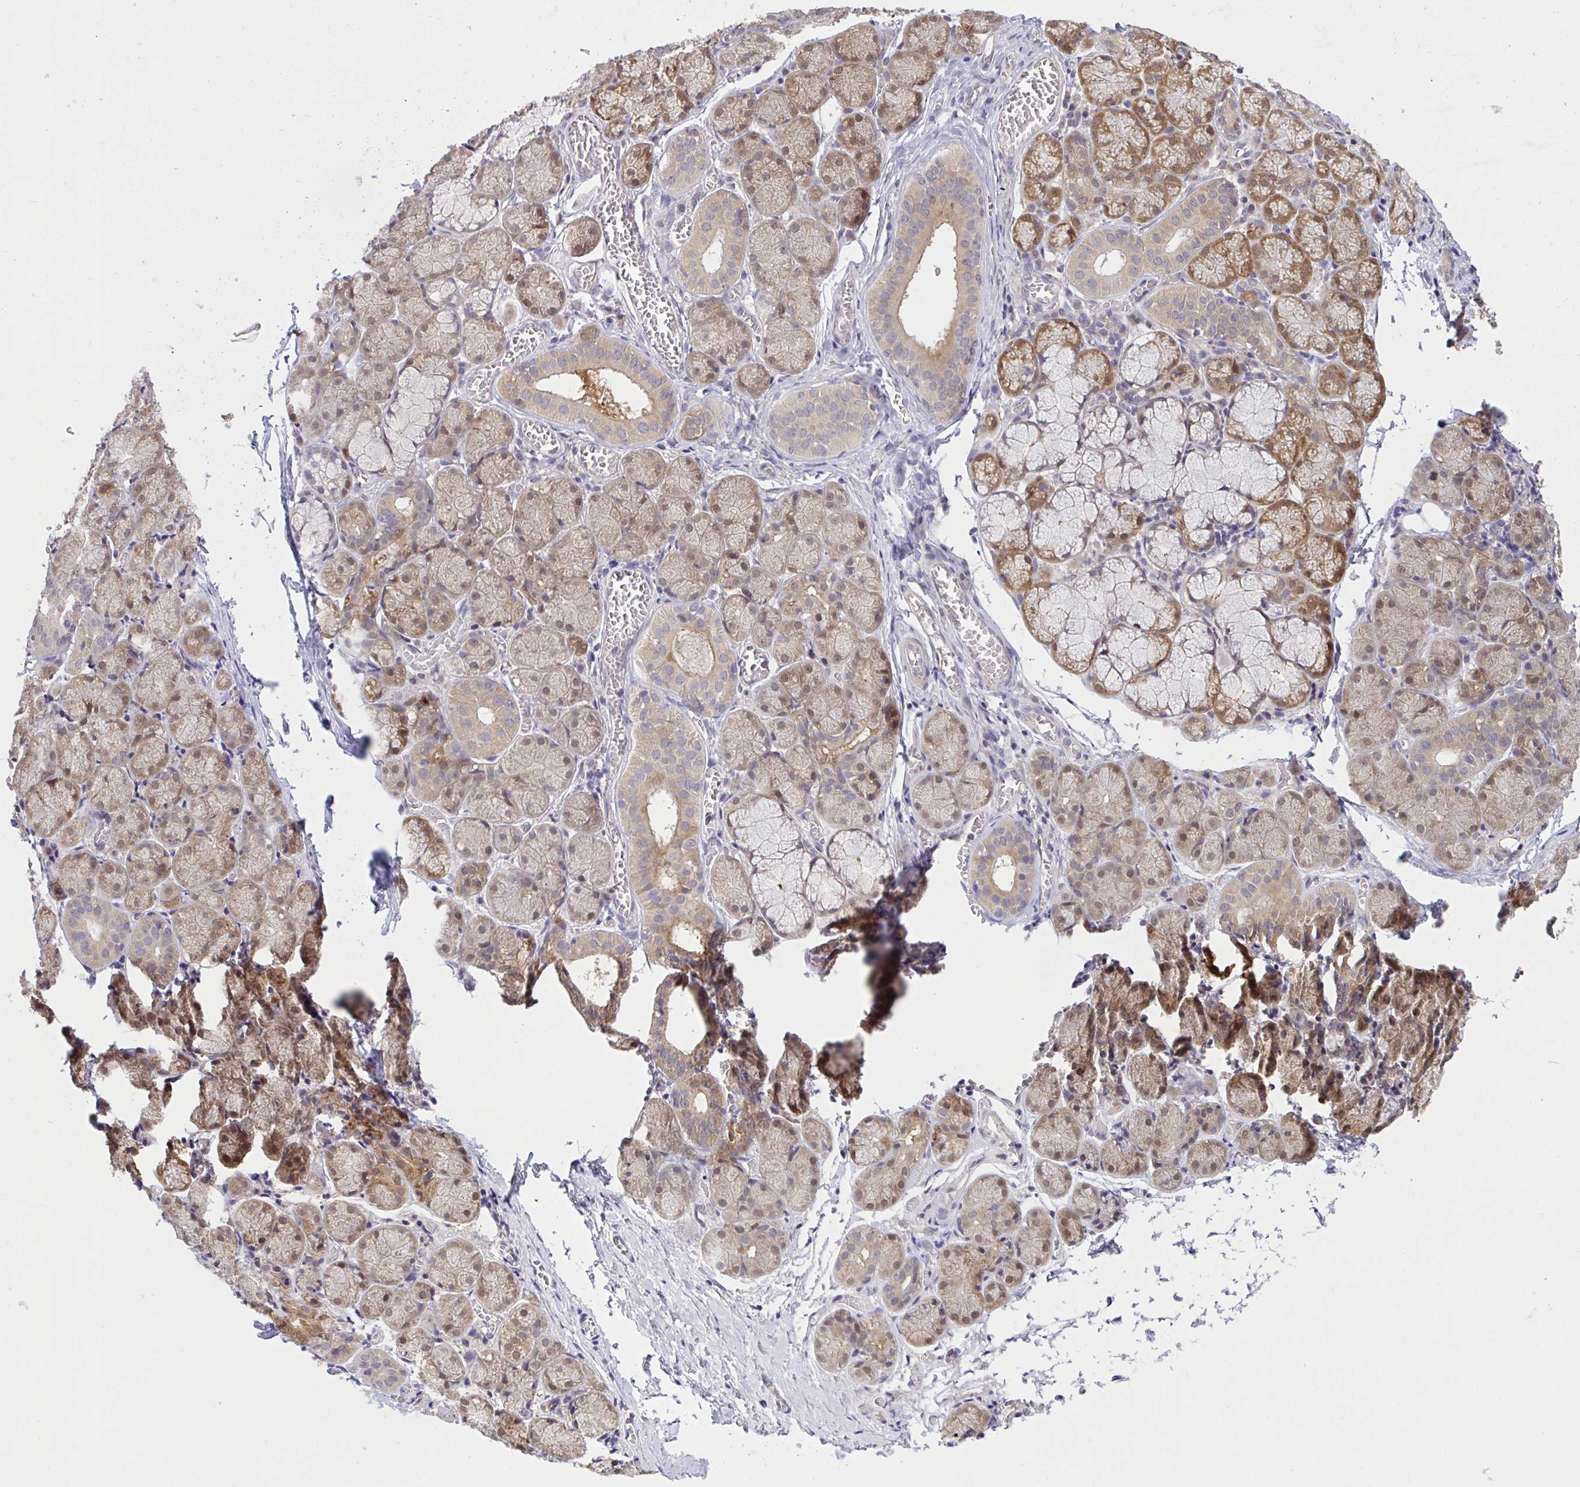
{"staining": {"intensity": "moderate", "quantity": "25%-75%", "location": "cytoplasmic/membranous,nuclear"}, "tissue": "salivary gland", "cell_type": "Glandular cells", "image_type": "normal", "snomed": [{"axis": "morphology", "description": "Normal tissue, NOS"}, {"axis": "topography", "description": "Salivary gland"}], "caption": "Immunohistochemical staining of normal human salivary gland exhibits 25%-75% levels of moderate cytoplasmic/membranous,nuclear protein staining in about 25%-75% of glandular cells. The protein of interest is shown in brown color, while the nuclei are stained blue.", "gene": "C19orf54", "patient": {"sex": "female", "age": 24}}